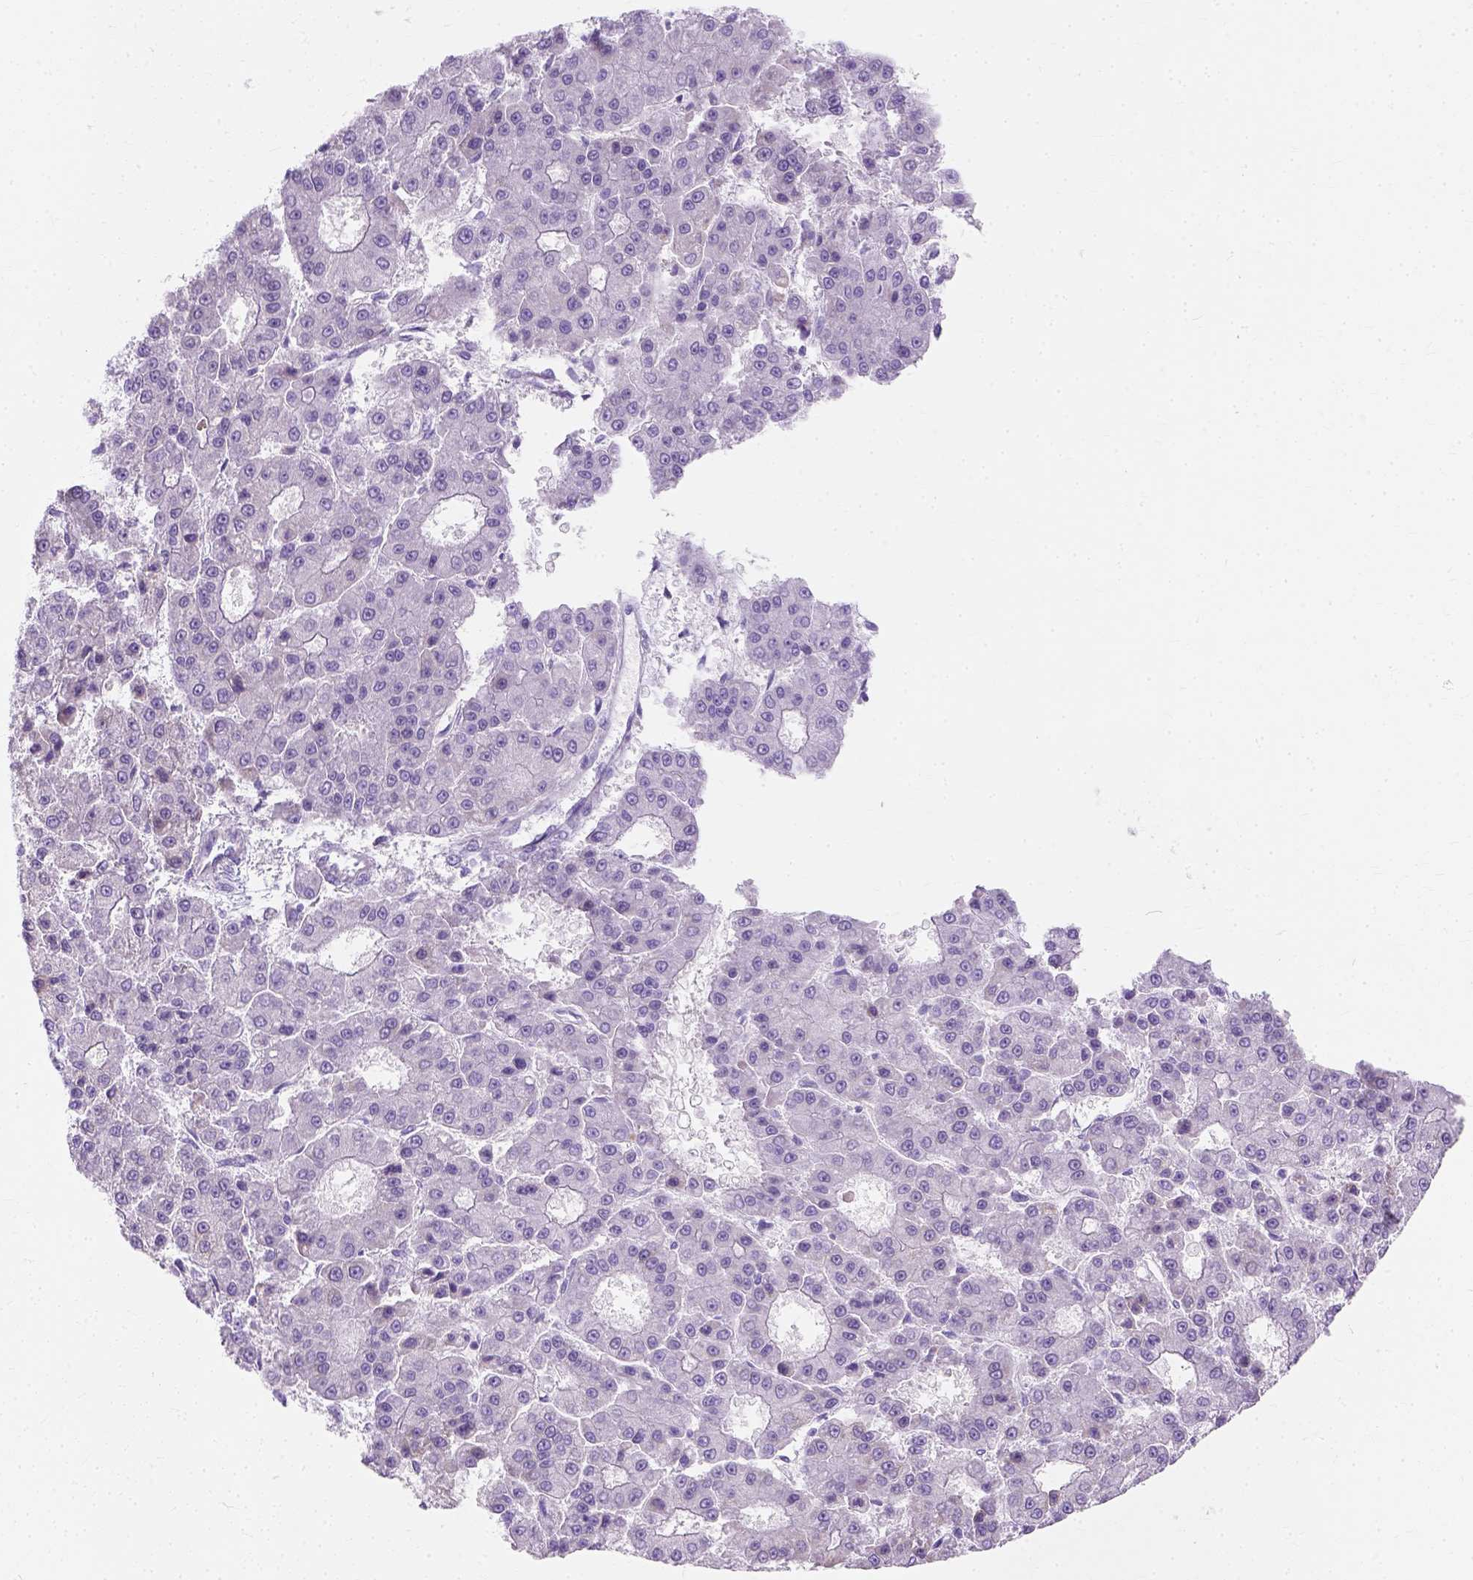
{"staining": {"intensity": "negative", "quantity": "none", "location": "none"}, "tissue": "liver cancer", "cell_type": "Tumor cells", "image_type": "cancer", "snomed": [{"axis": "morphology", "description": "Carcinoma, Hepatocellular, NOS"}, {"axis": "topography", "description": "Liver"}], "caption": "Tumor cells show no significant protein expression in liver cancer (hepatocellular carcinoma). The staining is performed using DAB brown chromogen with nuclei counter-stained in using hematoxylin.", "gene": "MYH15", "patient": {"sex": "male", "age": 70}}